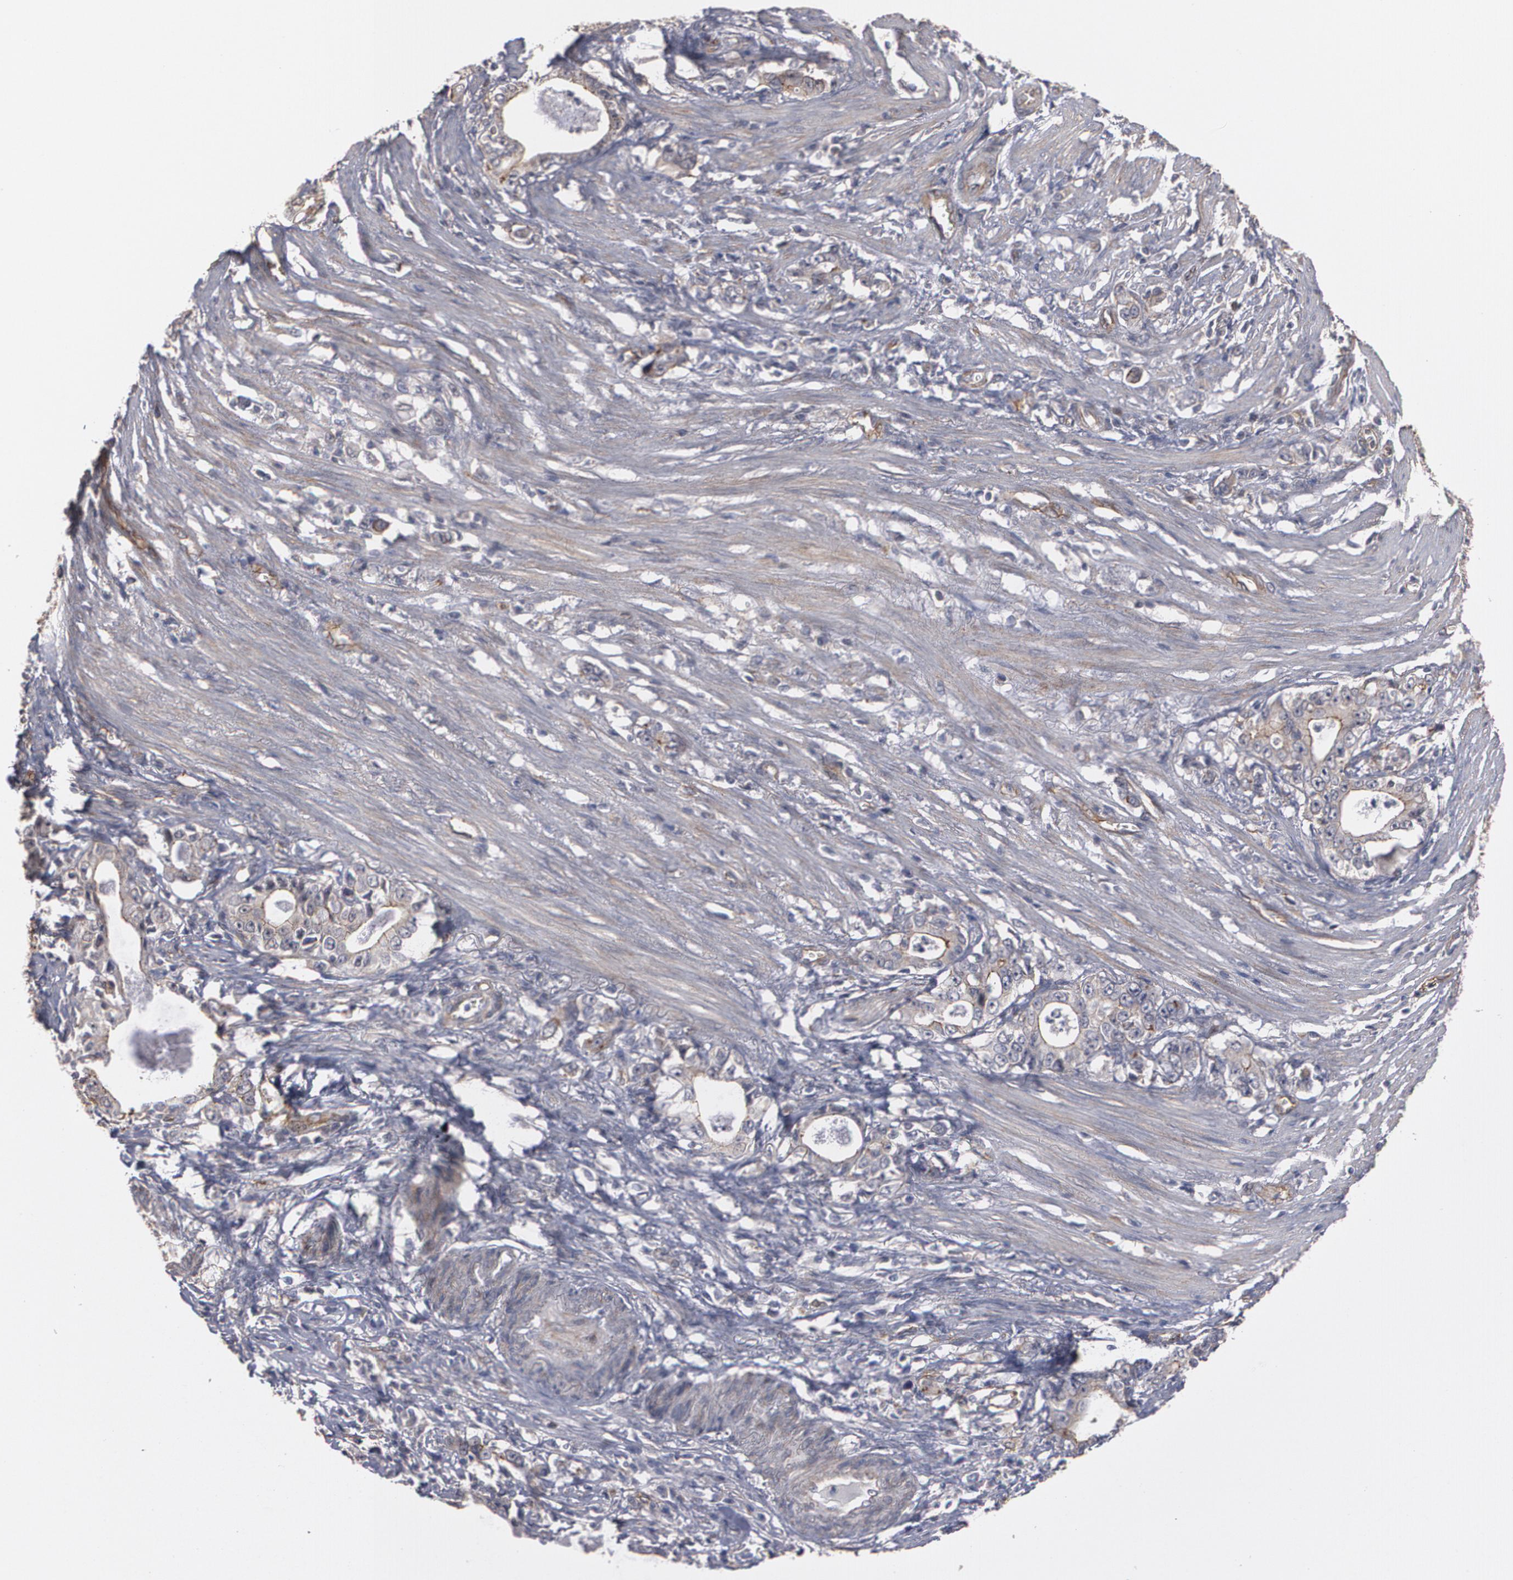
{"staining": {"intensity": "weak", "quantity": ">75%", "location": "cytoplasmic/membranous"}, "tissue": "stomach cancer", "cell_type": "Tumor cells", "image_type": "cancer", "snomed": [{"axis": "morphology", "description": "Adenocarcinoma, NOS"}, {"axis": "topography", "description": "Stomach, lower"}], "caption": "IHC histopathology image of human stomach cancer (adenocarcinoma) stained for a protein (brown), which shows low levels of weak cytoplasmic/membranous positivity in about >75% of tumor cells.", "gene": "TJP1", "patient": {"sex": "female", "age": 72}}